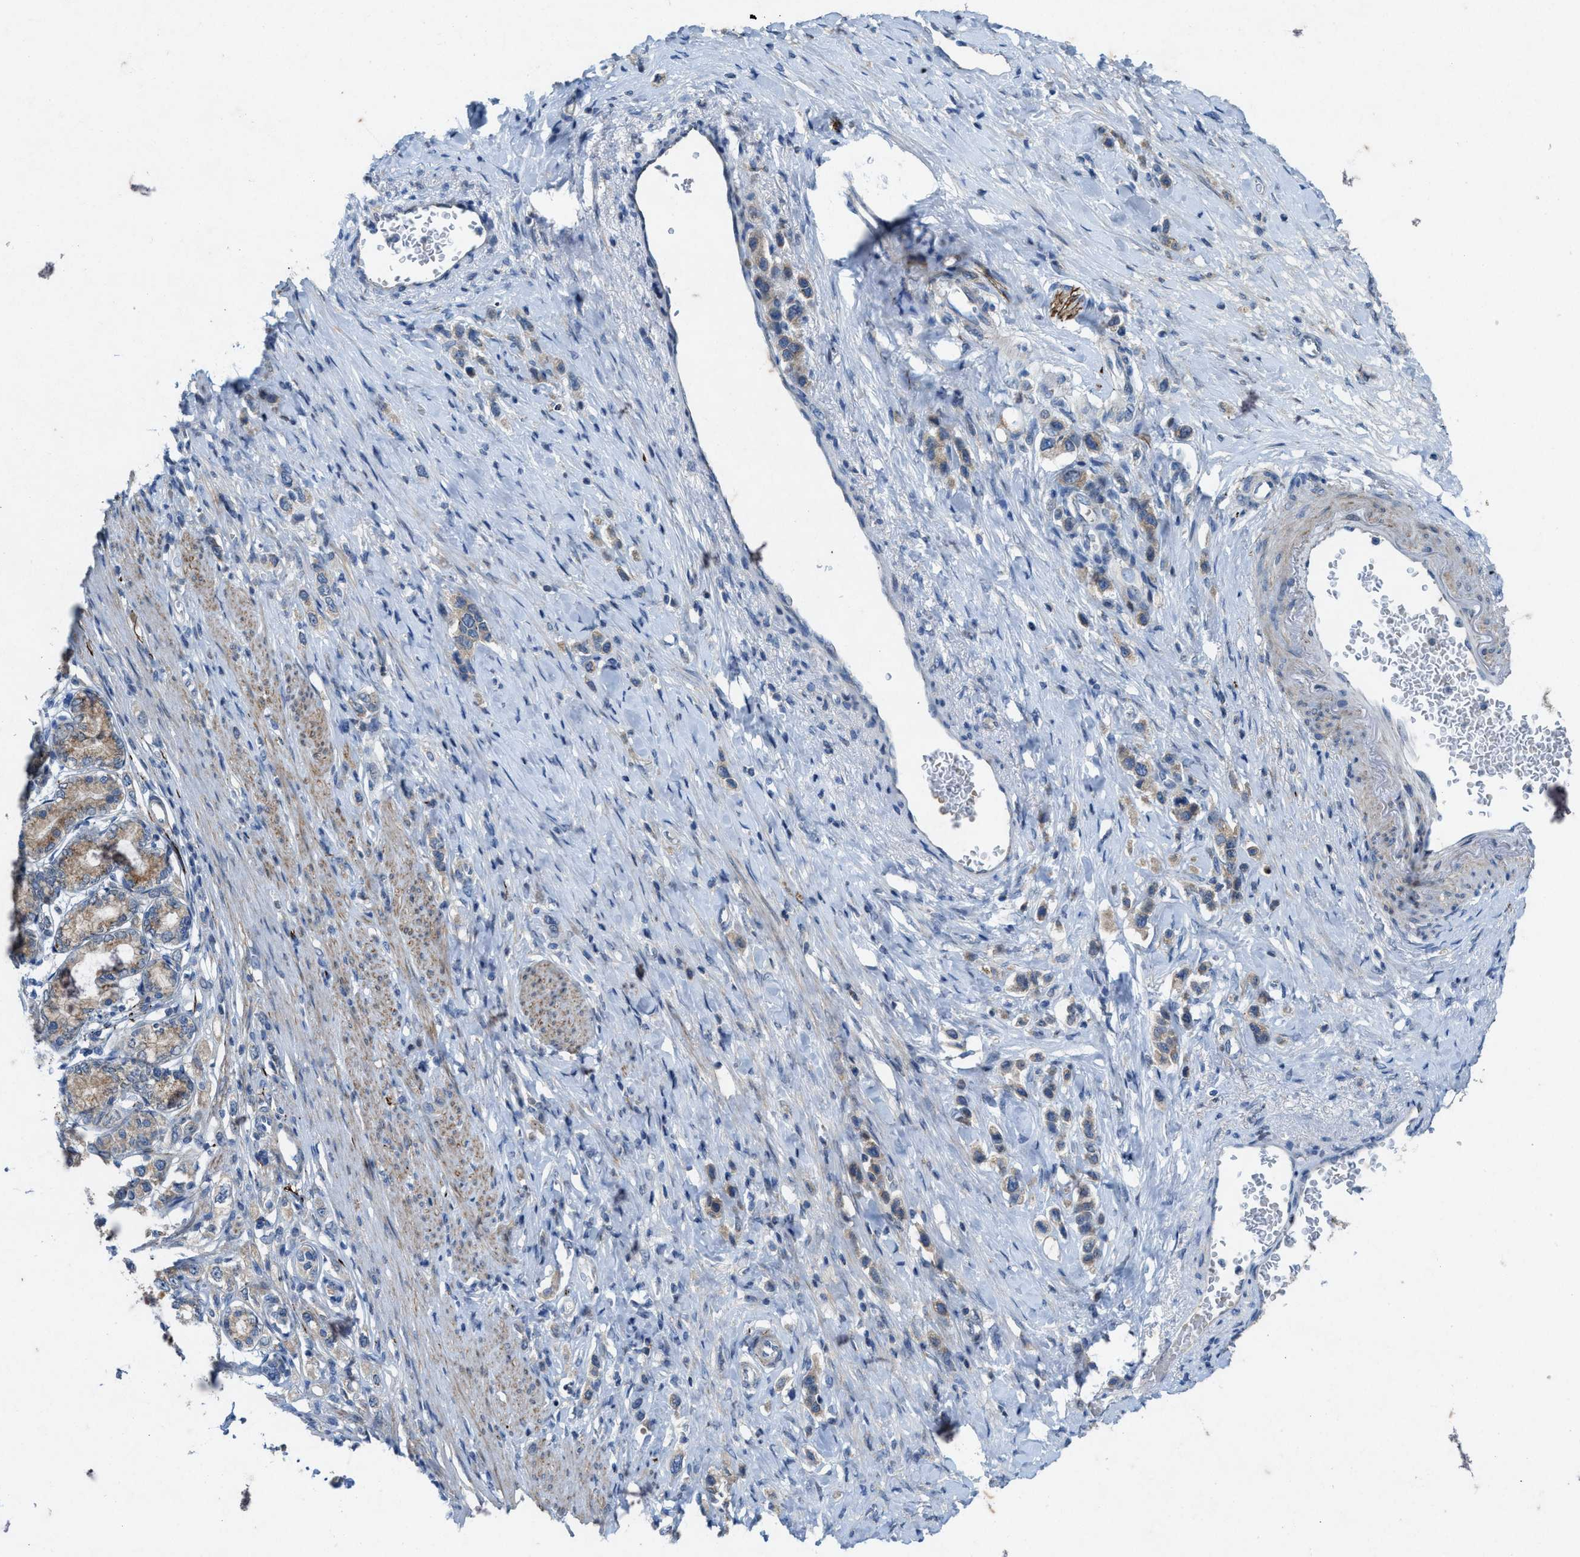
{"staining": {"intensity": "weak", "quantity": ">75%", "location": "cytoplasmic/membranous"}, "tissue": "stomach cancer", "cell_type": "Tumor cells", "image_type": "cancer", "snomed": [{"axis": "morphology", "description": "Adenocarcinoma, NOS"}, {"axis": "topography", "description": "Stomach"}], "caption": "Immunohistochemical staining of human stomach cancer (adenocarcinoma) demonstrates low levels of weak cytoplasmic/membranous protein staining in about >75% of tumor cells.", "gene": "URGCP", "patient": {"sex": "female", "age": 65}}